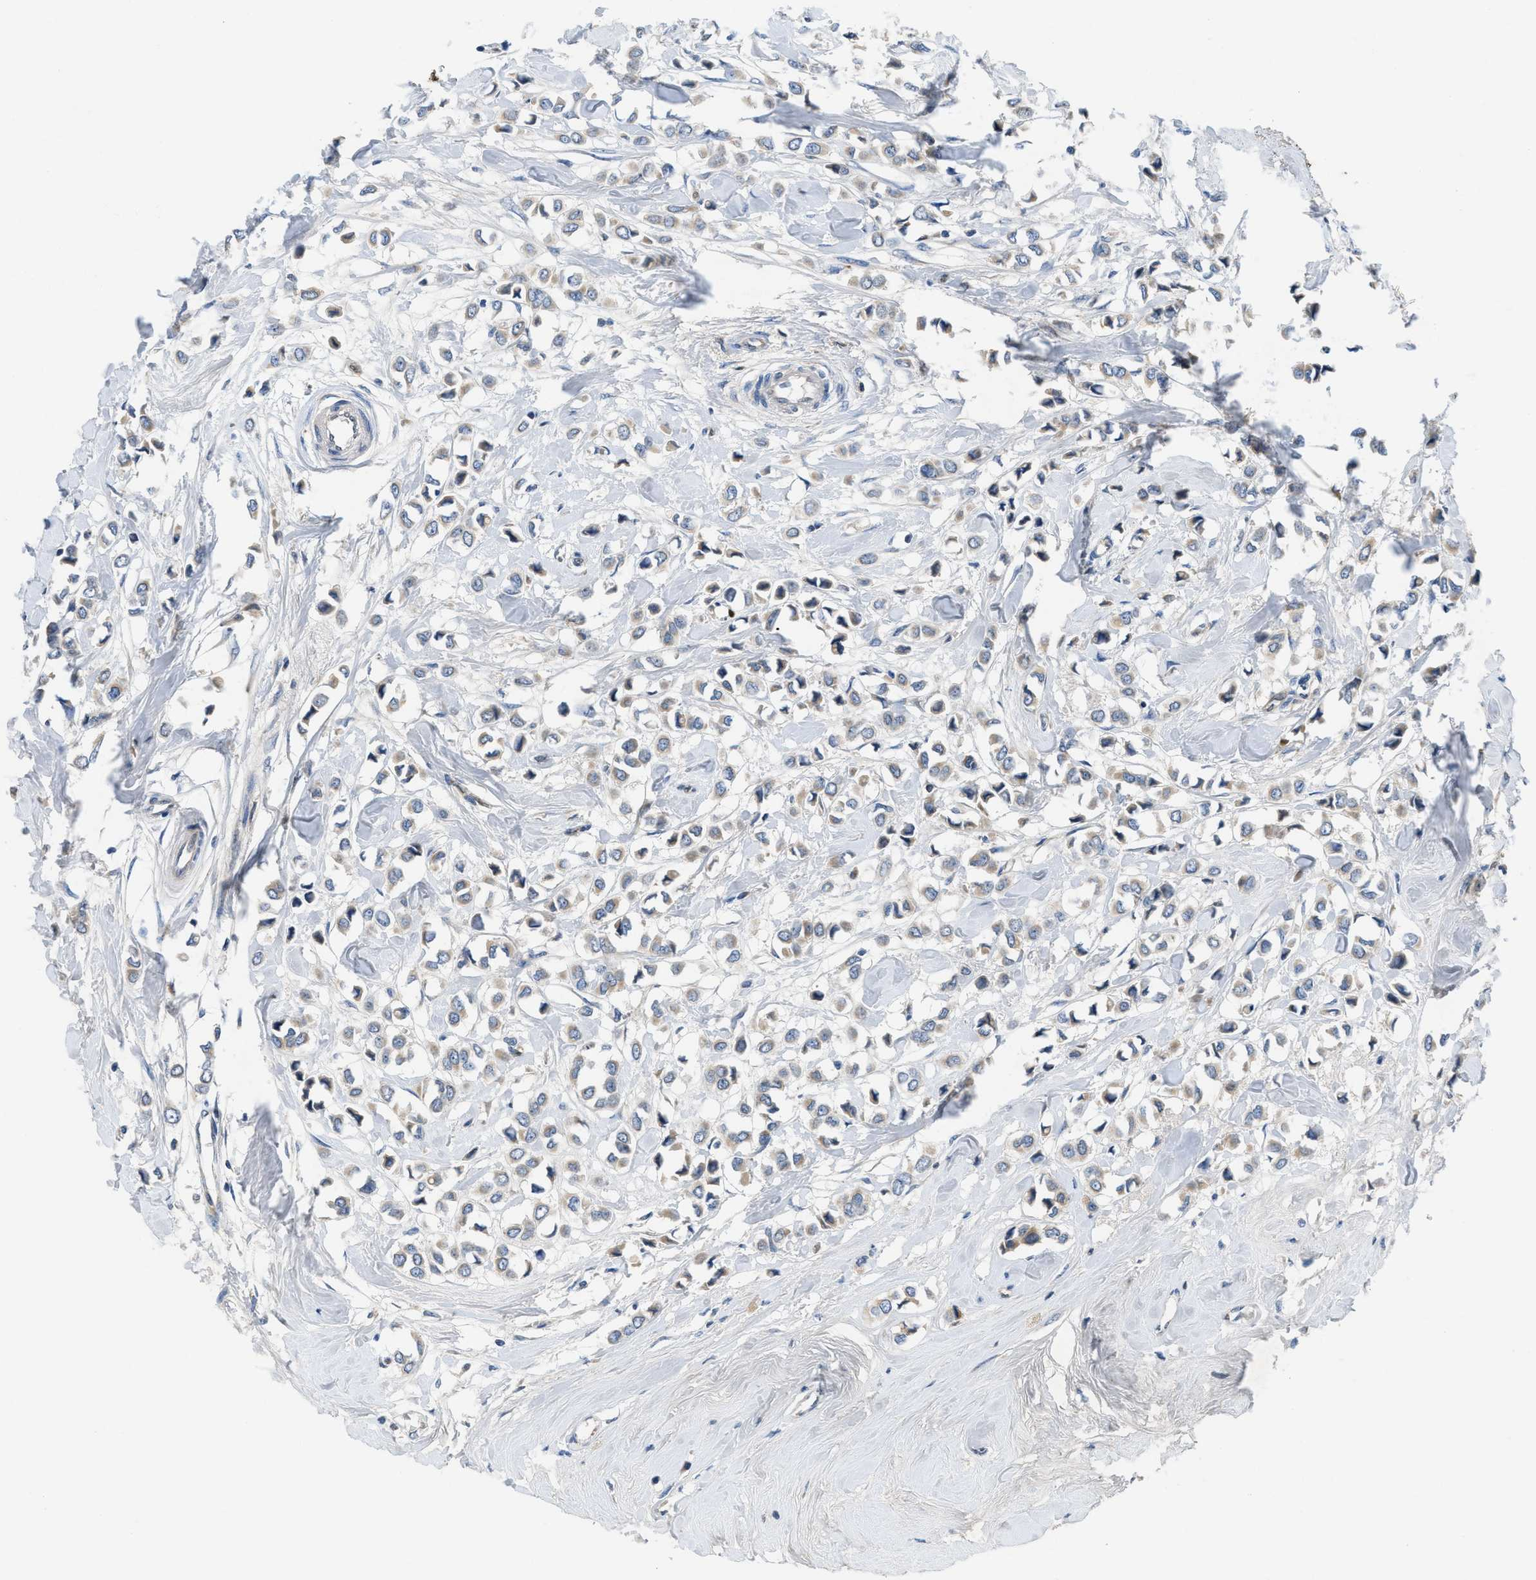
{"staining": {"intensity": "weak", "quantity": ">75%", "location": "cytoplasmic/membranous"}, "tissue": "breast cancer", "cell_type": "Tumor cells", "image_type": "cancer", "snomed": [{"axis": "morphology", "description": "Lobular carcinoma"}, {"axis": "topography", "description": "Breast"}], "caption": "Immunohistochemical staining of human lobular carcinoma (breast) reveals low levels of weak cytoplasmic/membranous protein staining in approximately >75% of tumor cells.", "gene": "PNKD", "patient": {"sex": "female", "age": 51}}